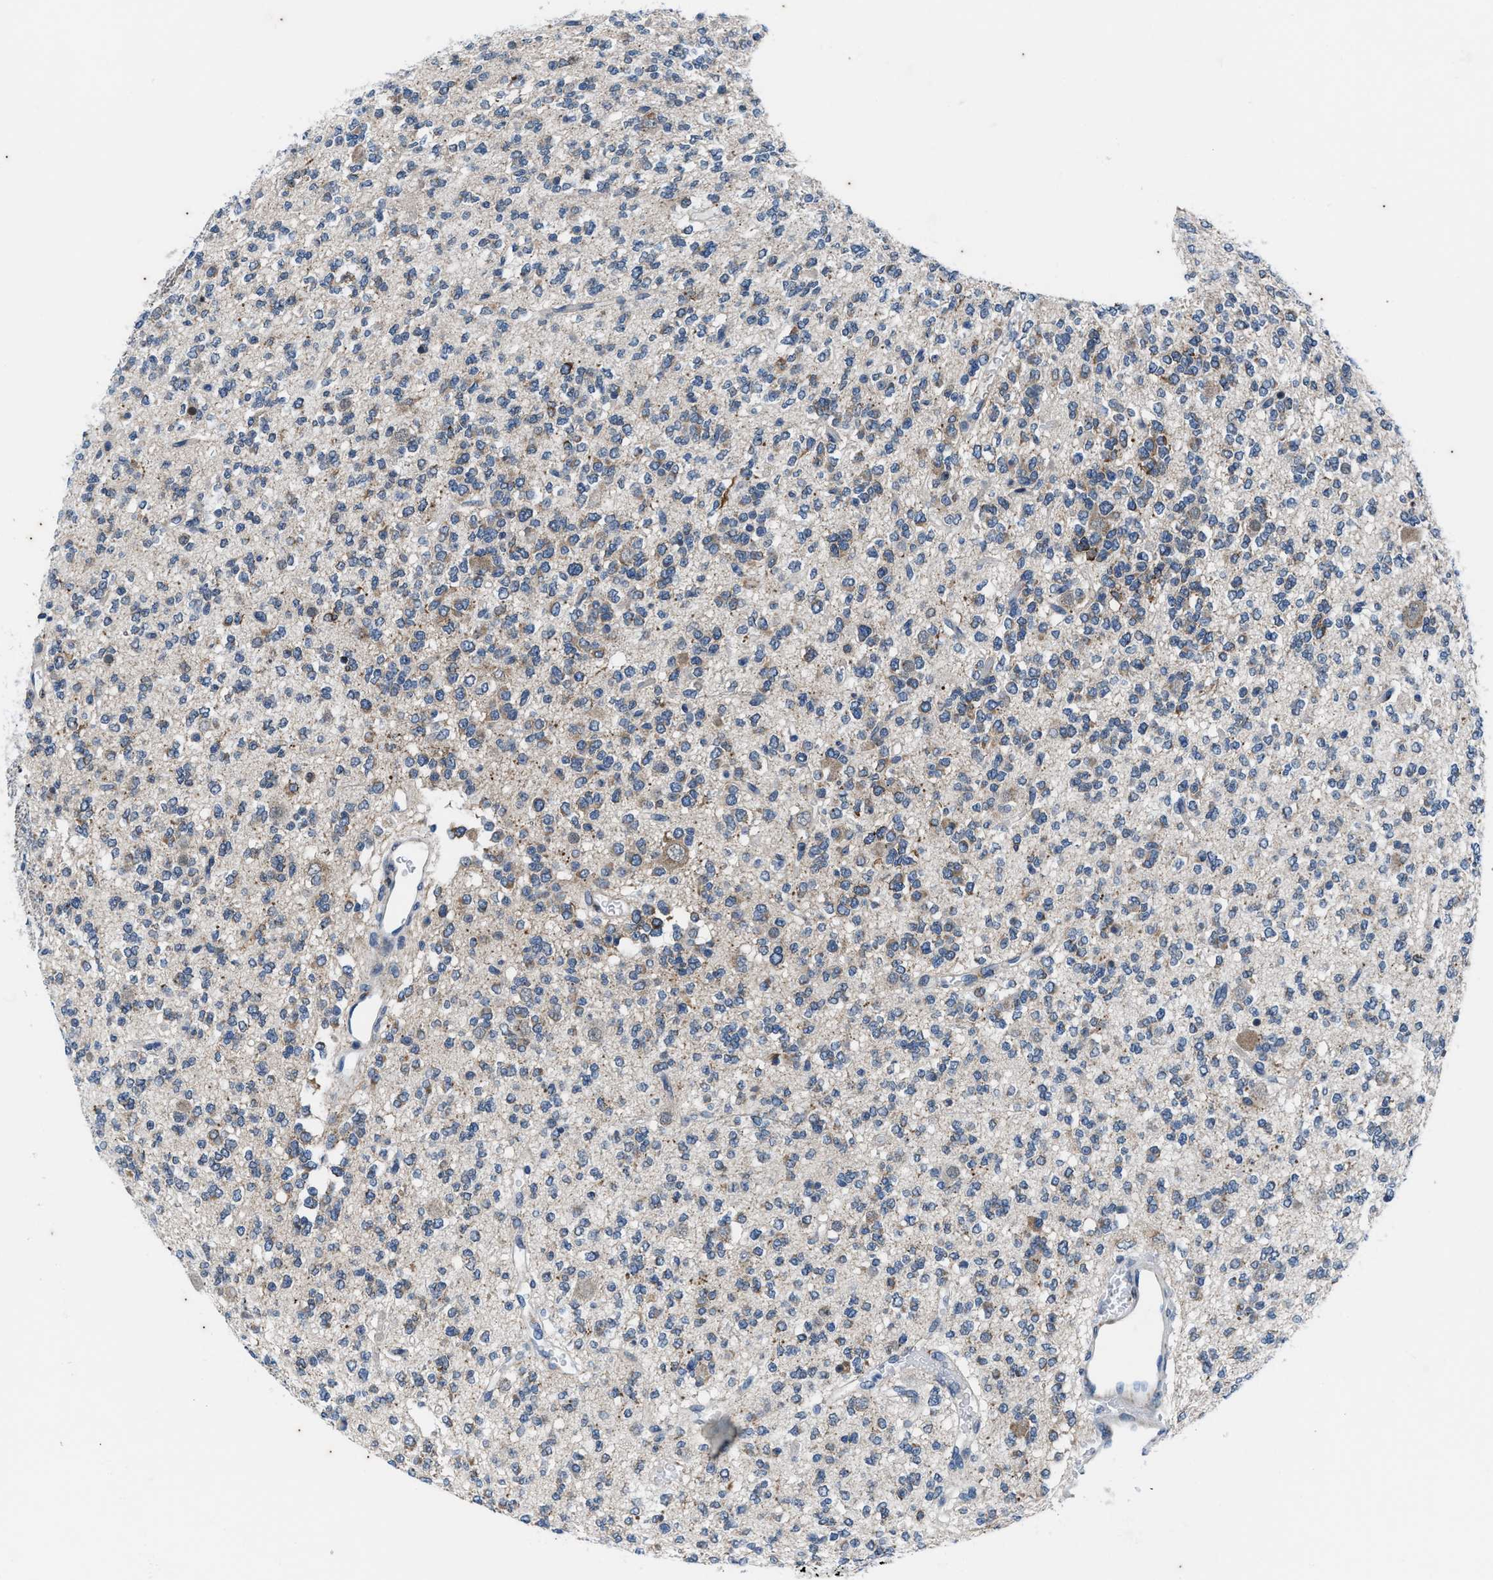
{"staining": {"intensity": "weak", "quantity": ">75%", "location": "cytoplasmic/membranous"}, "tissue": "glioma", "cell_type": "Tumor cells", "image_type": "cancer", "snomed": [{"axis": "morphology", "description": "Glioma, malignant, Low grade"}, {"axis": "topography", "description": "Brain"}], "caption": "The image displays staining of glioma, revealing weak cytoplasmic/membranous protein expression (brown color) within tumor cells.", "gene": "KIF24", "patient": {"sex": "male", "age": 38}}